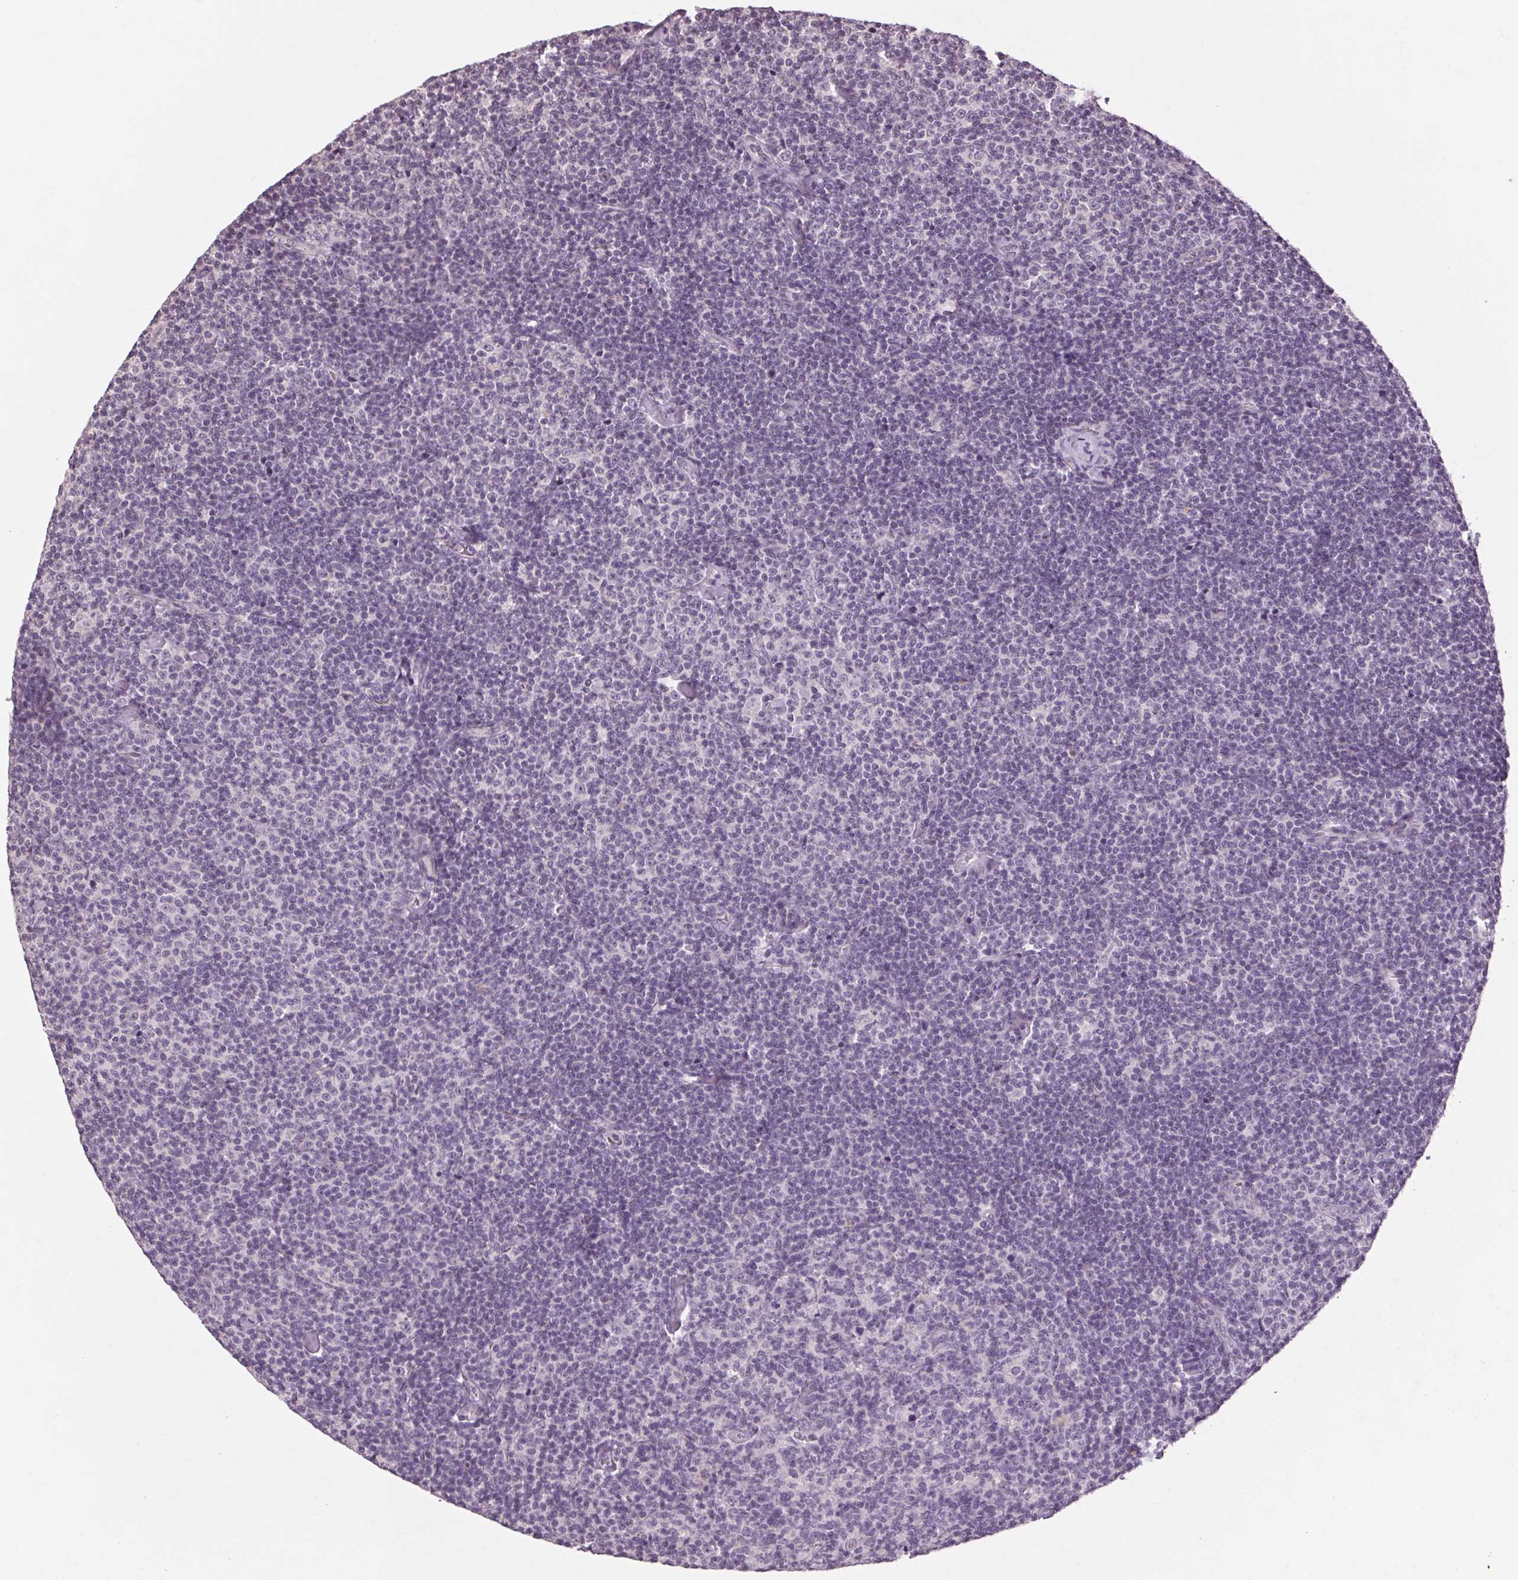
{"staining": {"intensity": "negative", "quantity": "none", "location": "none"}, "tissue": "lymphoma", "cell_type": "Tumor cells", "image_type": "cancer", "snomed": [{"axis": "morphology", "description": "Malignant lymphoma, non-Hodgkin's type, Low grade"}, {"axis": "topography", "description": "Lymph node"}], "caption": "Human lymphoma stained for a protein using immunohistochemistry displays no staining in tumor cells.", "gene": "POMC", "patient": {"sex": "male", "age": 81}}